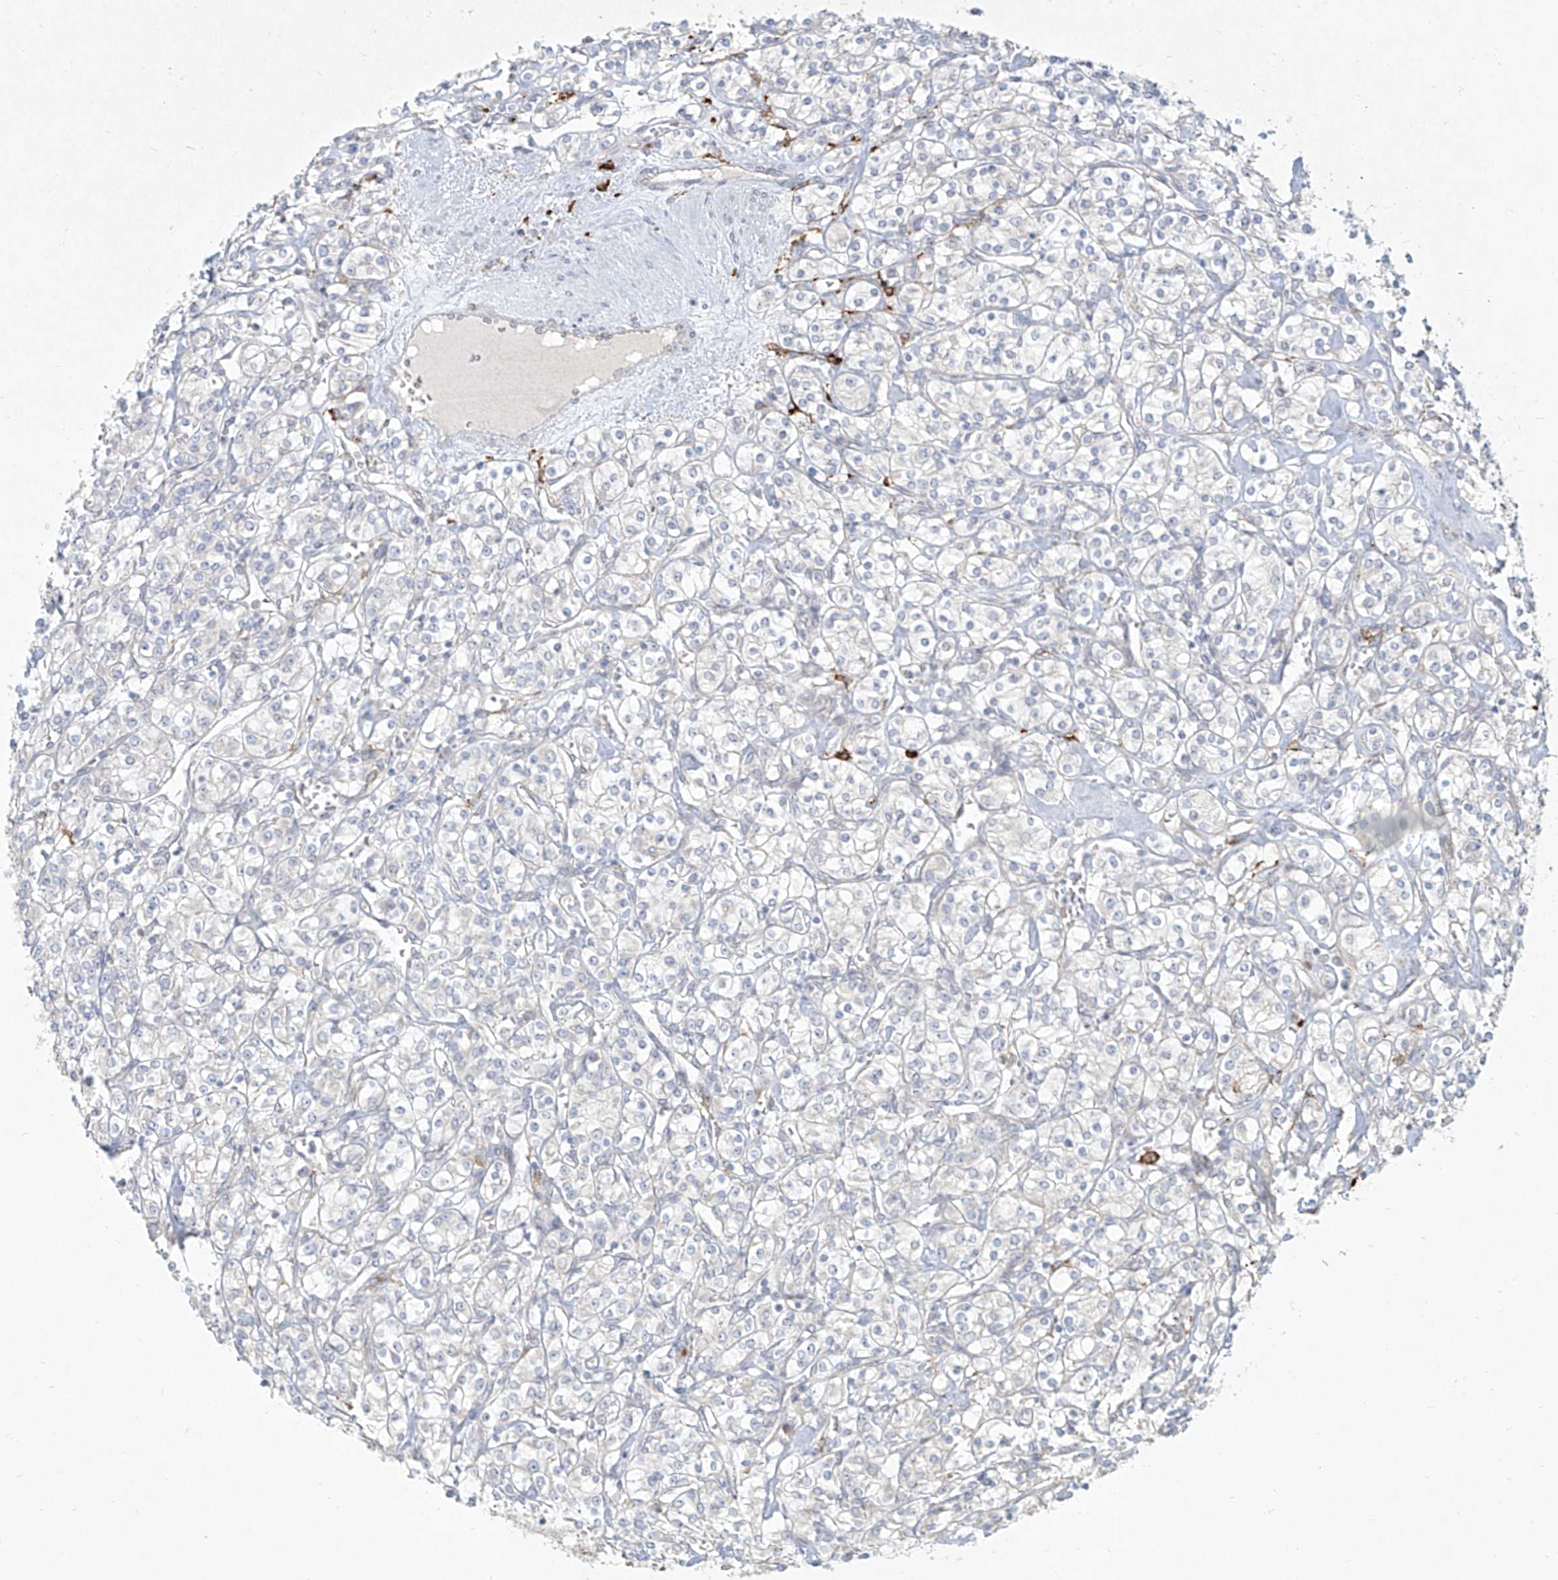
{"staining": {"intensity": "negative", "quantity": "none", "location": "none"}, "tissue": "renal cancer", "cell_type": "Tumor cells", "image_type": "cancer", "snomed": [{"axis": "morphology", "description": "Adenocarcinoma, NOS"}, {"axis": "topography", "description": "Kidney"}], "caption": "Protein analysis of renal cancer (adenocarcinoma) exhibits no significant positivity in tumor cells. (DAB immunohistochemistry visualized using brightfield microscopy, high magnification).", "gene": "CD209", "patient": {"sex": "male", "age": 77}}